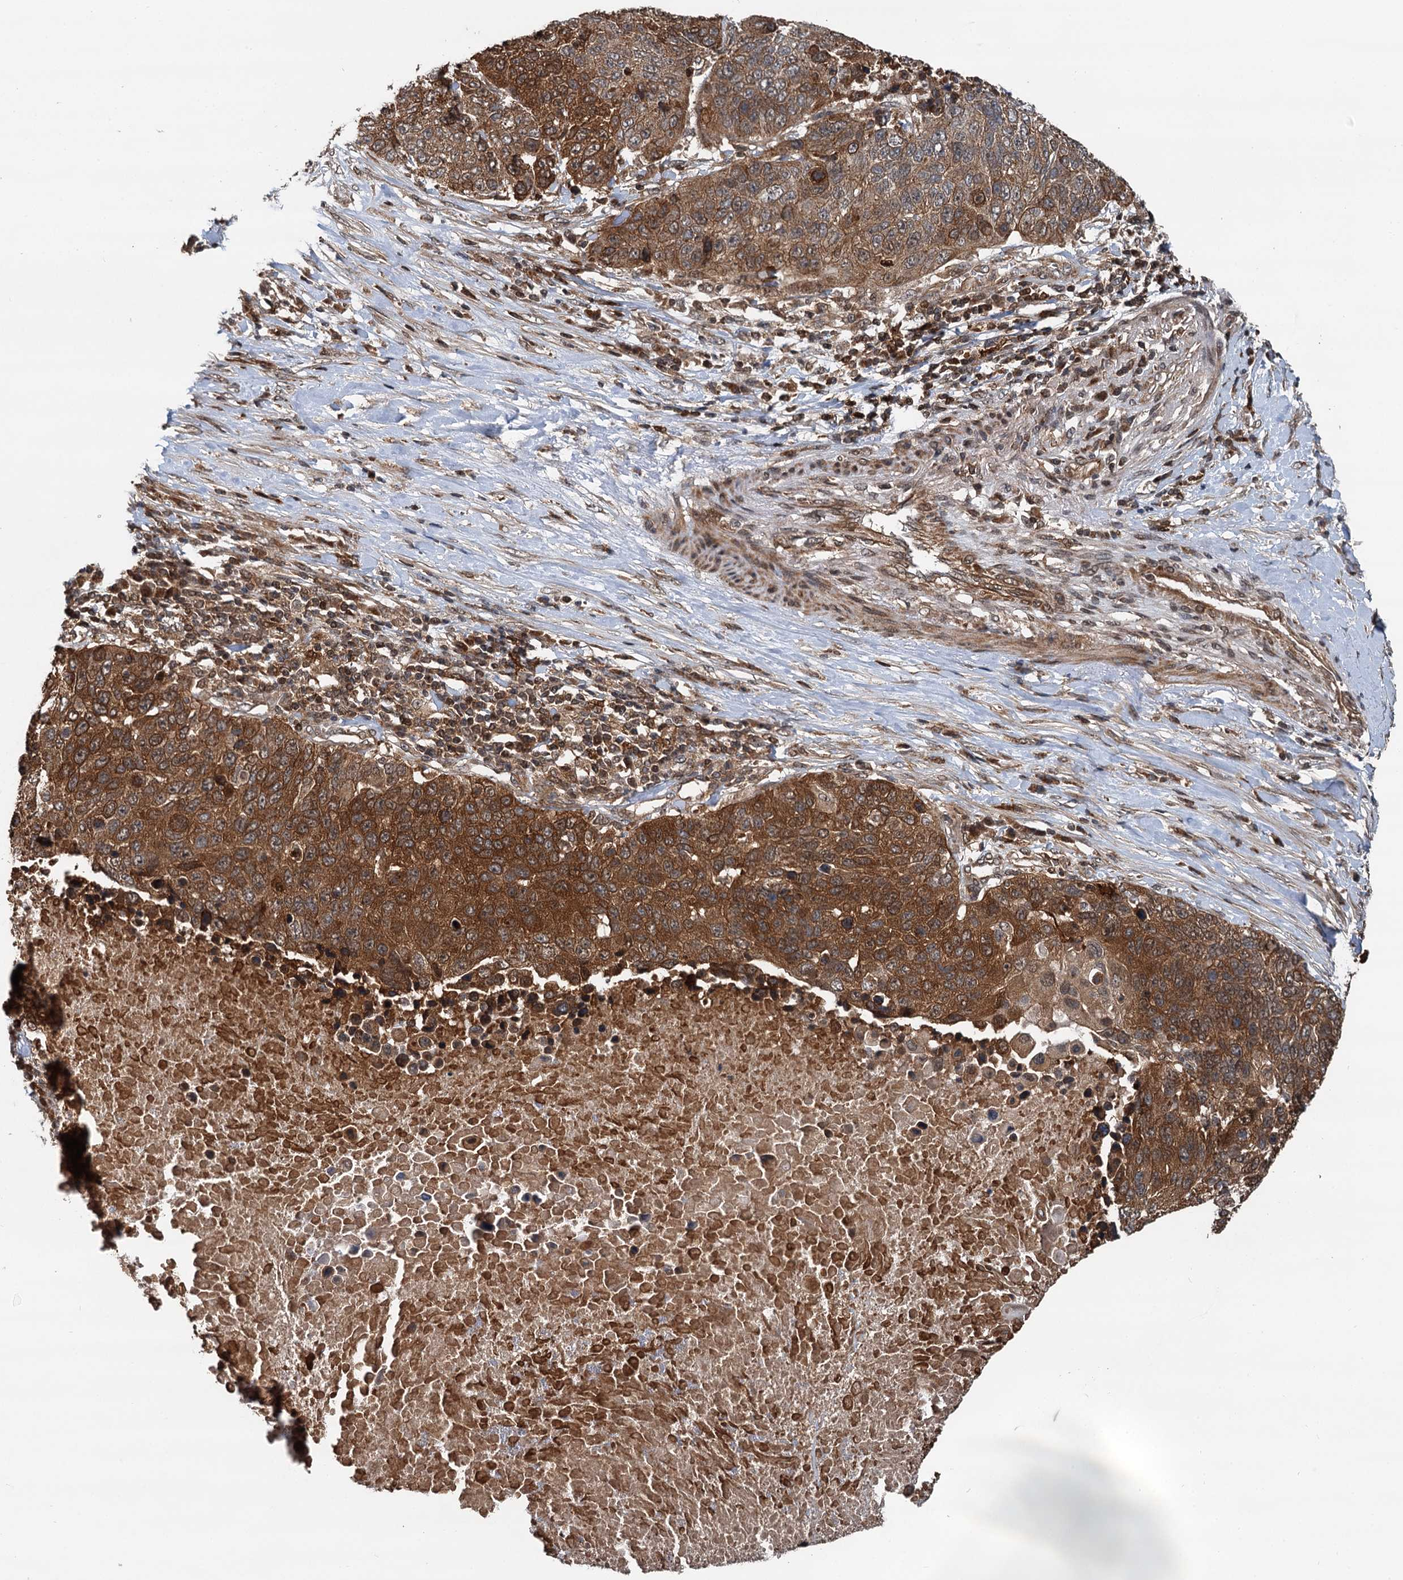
{"staining": {"intensity": "strong", "quantity": ">75%", "location": "cytoplasmic/membranous"}, "tissue": "lung cancer", "cell_type": "Tumor cells", "image_type": "cancer", "snomed": [{"axis": "morphology", "description": "Normal tissue, NOS"}, {"axis": "morphology", "description": "Squamous cell carcinoma, NOS"}, {"axis": "topography", "description": "Lymph node"}, {"axis": "topography", "description": "Lung"}], "caption": "This photomicrograph demonstrates lung cancer (squamous cell carcinoma) stained with immunohistochemistry (IHC) to label a protein in brown. The cytoplasmic/membranous of tumor cells show strong positivity for the protein. Nuclei are counter-stained blue.", "gene": "STUB1", "patient": {"sex": "male", "age": 66}}